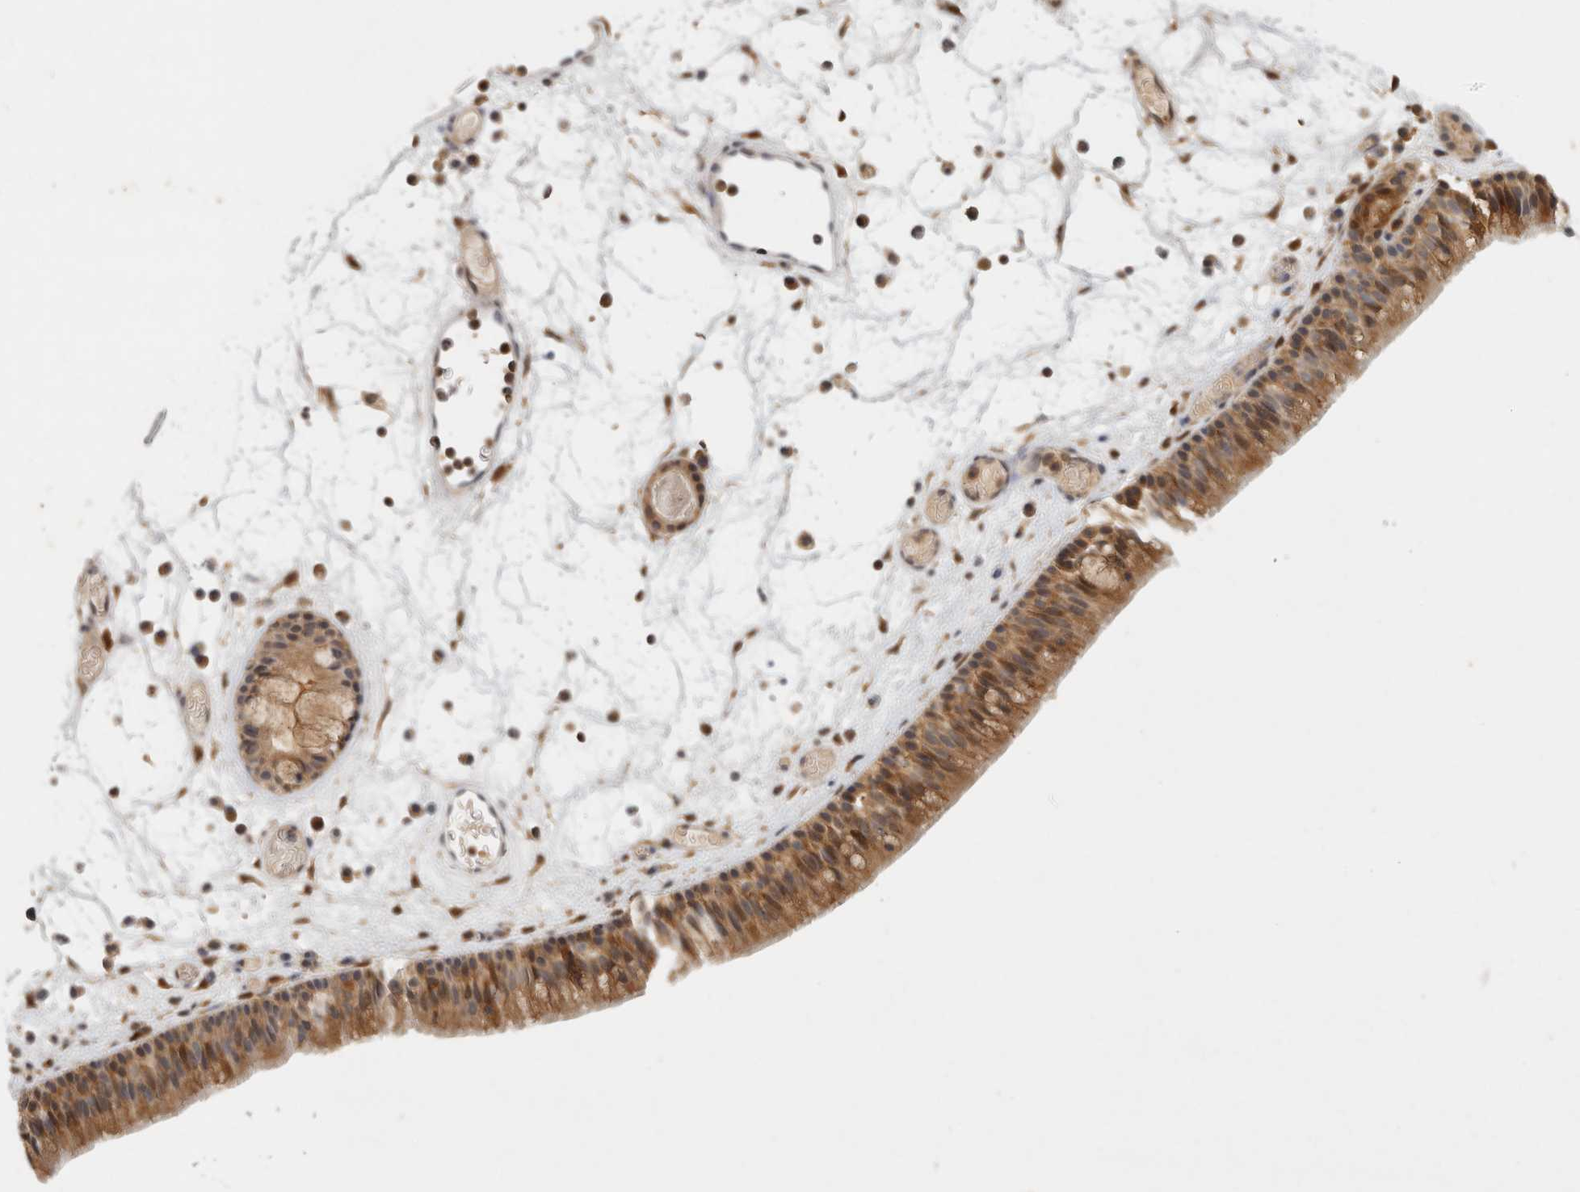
{"staining": {"intensity": "moderate", "quantity": ">75%", "location": "cytoplasmic/membranous"}, "tissue": "nasopharynx", "cell_type": "Respiratory epithelial cells", "image_type": "normal", "snomed": [{"axis": "morphology", "description": "Normal tissue, NOS"}, {"axis": "morphology", "description": "Inflammation, NOS"}, {"axis": "morphology", "description": "Malignant melanoma, Metastatic site"}, {"axis": "topography", "description": "Nasopharynx"}], "caption": "Immunohistochemical staining of normal human nasopharynx displays >75% levels of moderate cytoplasmic/membranous protein positivity in about >75% of respiratory epithelial cells.", "gene": "ACAT2", "patient": {"sex": "male", "age": 70}}